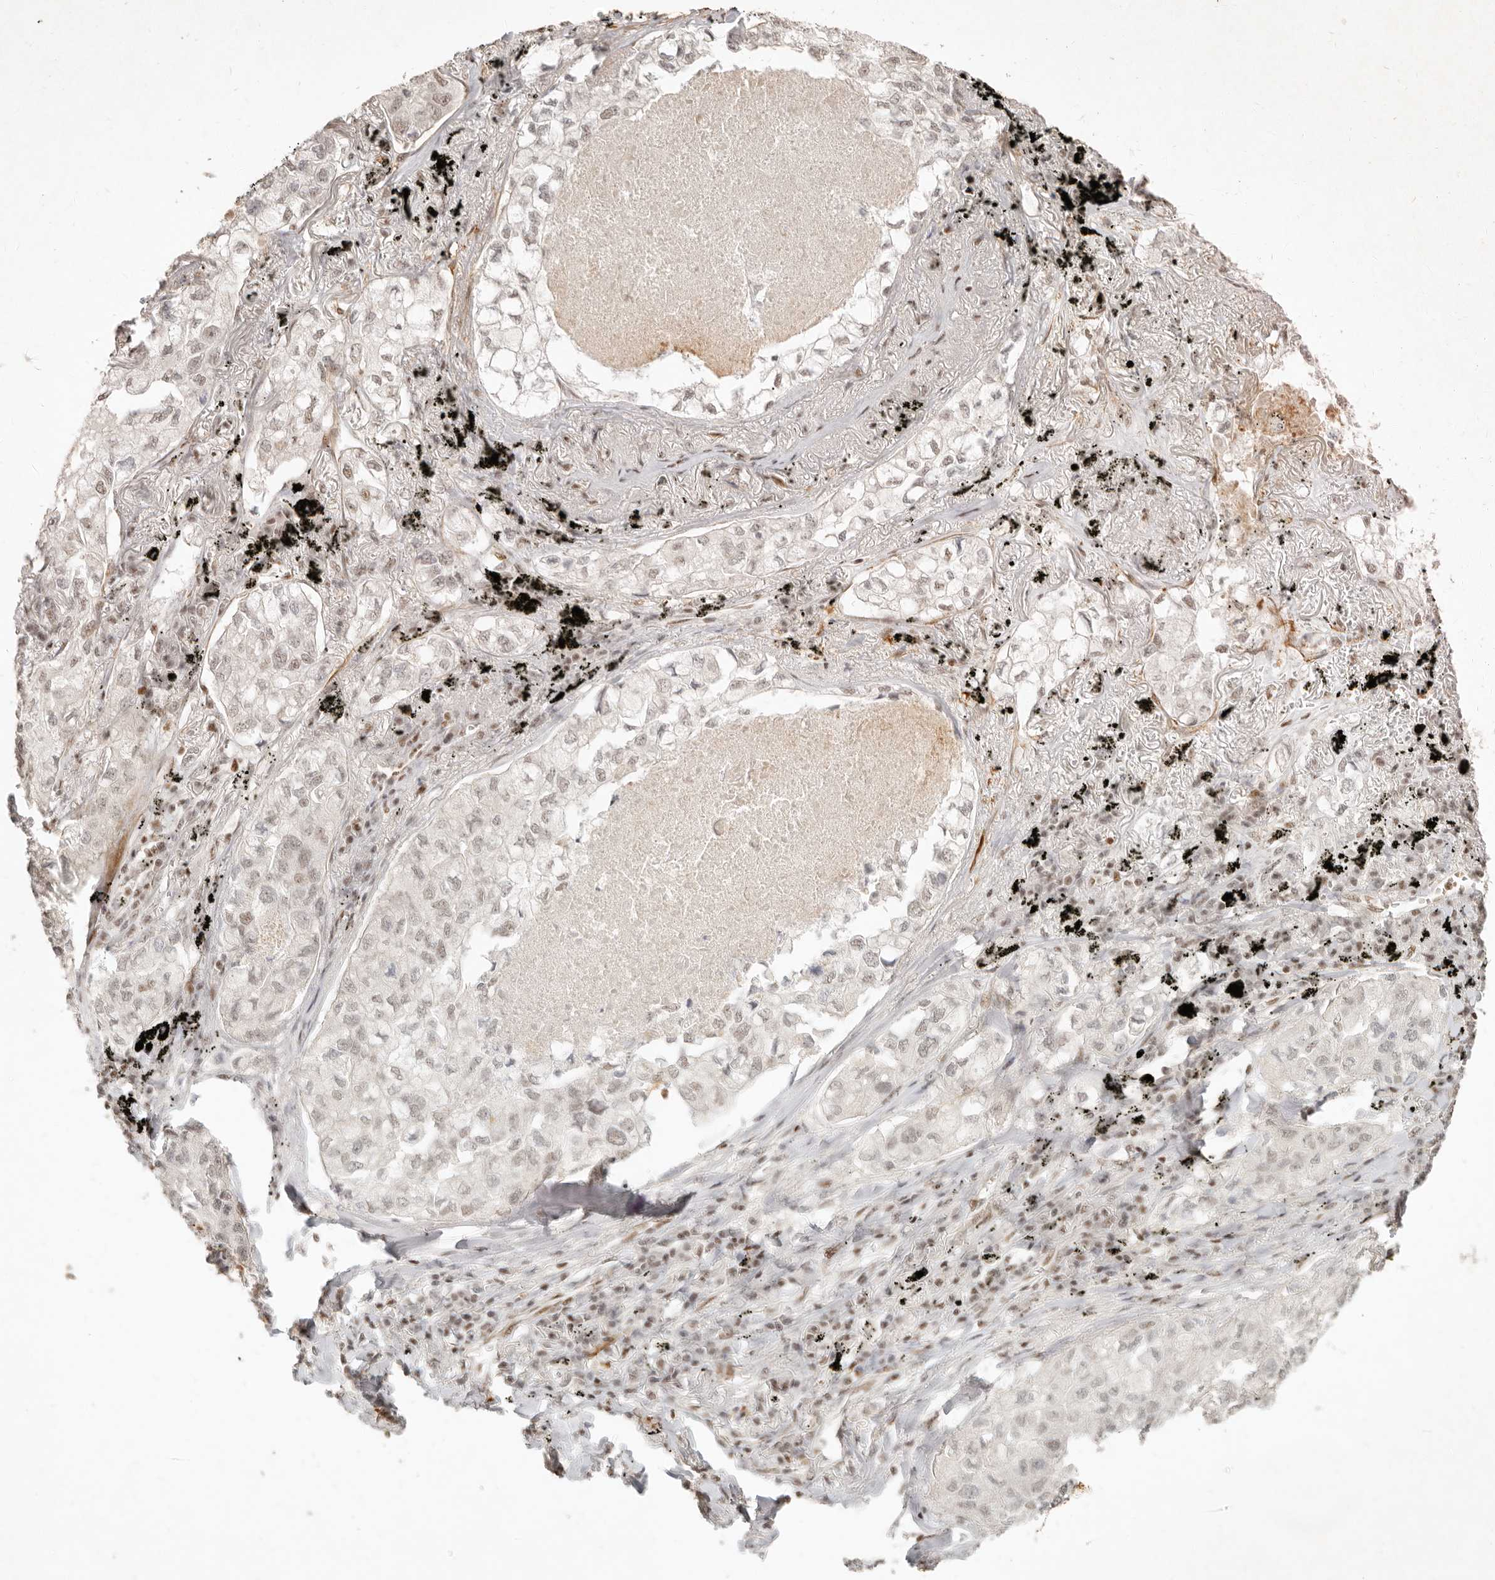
{"staining": {"intensity": "weak", "quantity": "<25%", "location": "nuclear"}, "tissue": "lung cancer", "cell_type": "Tumor cells", "image_type": "cancer", "snomed": [{"axis": "morphology", "description": "Adenocarcinoma, NOS"}, {"axis": "topography", "description": "Lung"}], "caption": "The micrograph exhibits no staining of tumor cells in lung adenocarcinoma. Nuclei are stained in blue.", "gene": "GABPA", "patient": {"sex": "male", "age": 65}}